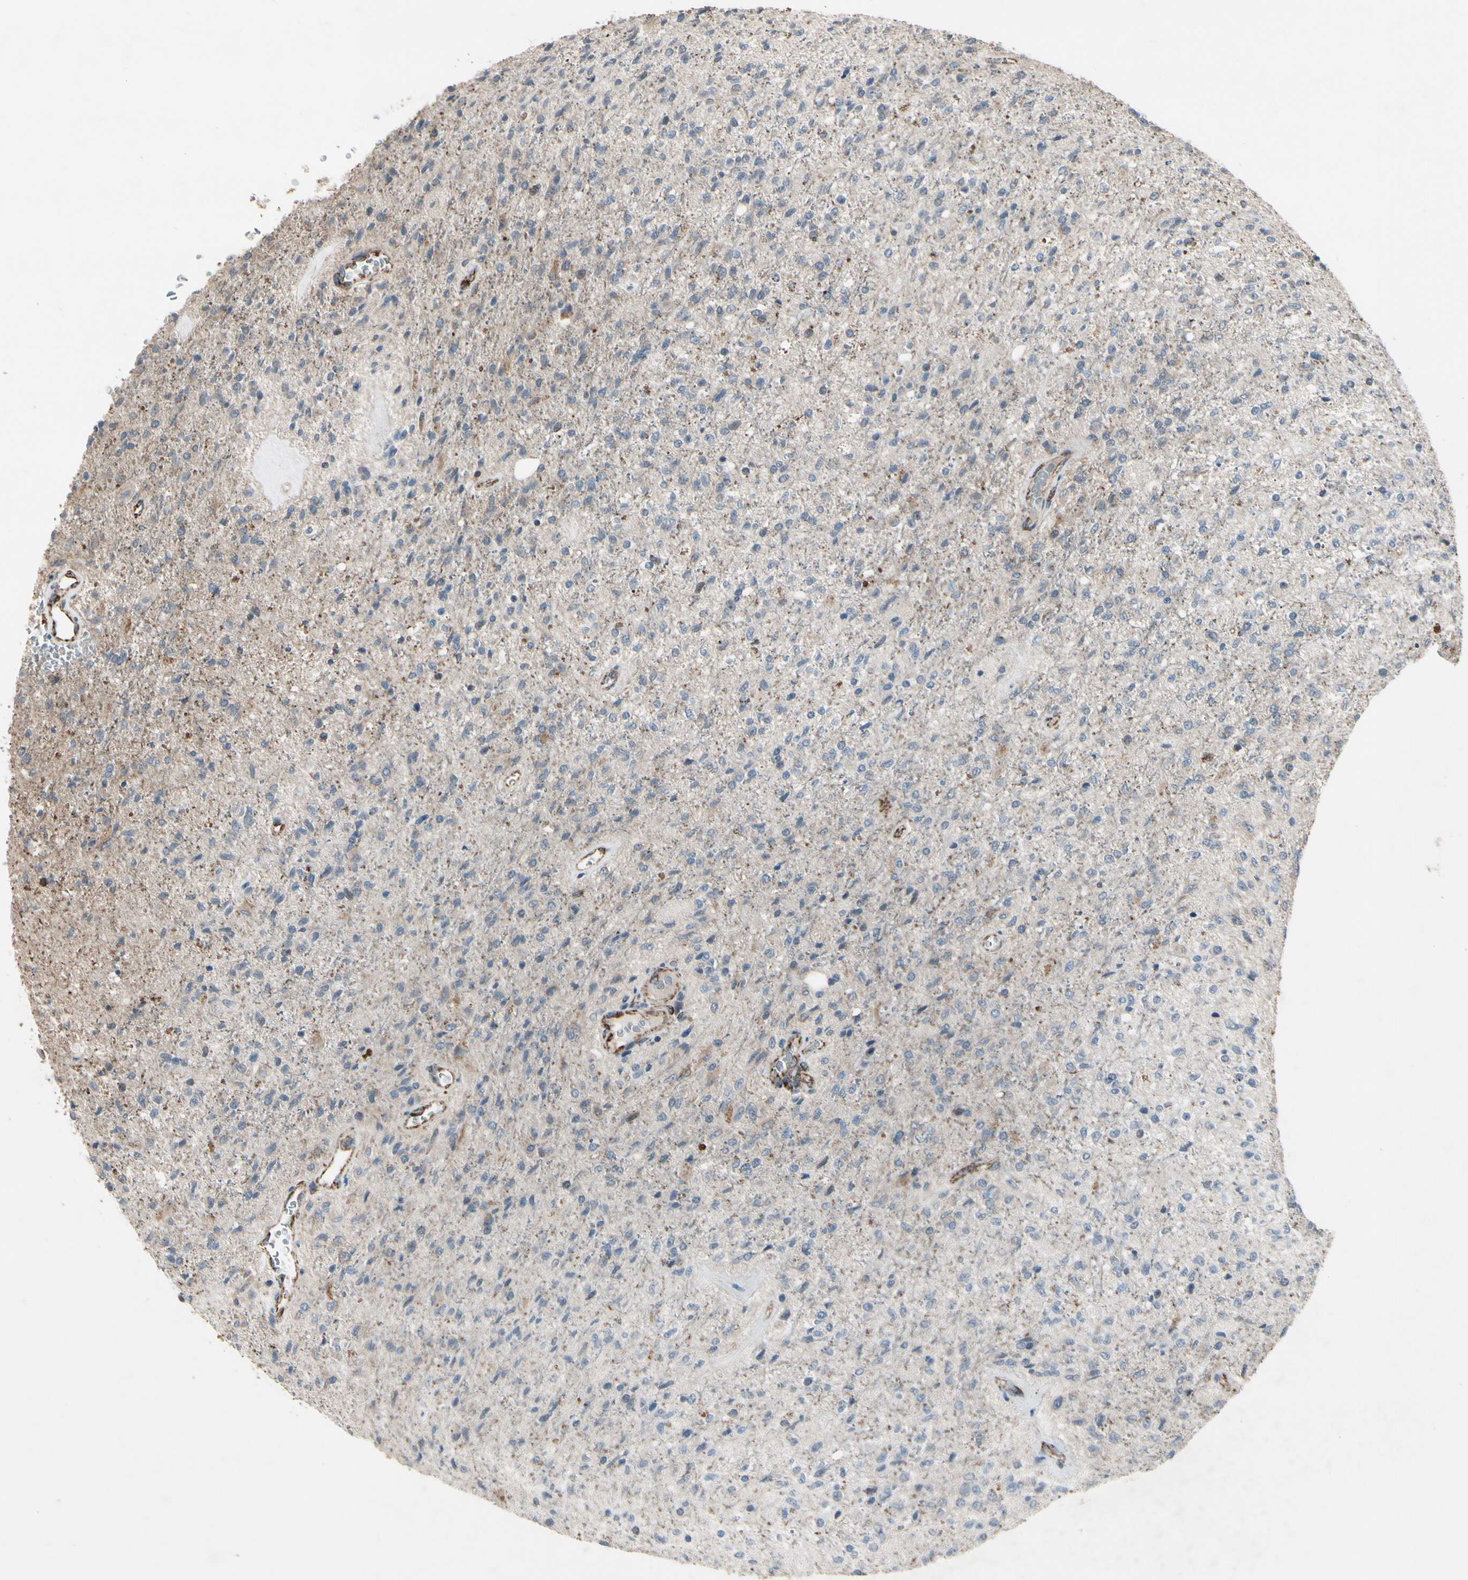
{"staining": {"intensity": "weak", "quantity": ">75%", "location": "cytoplasmic/membranous"}, "tissue": "glioma", "cell_type": "Tumor cells", "image_type": "cancer", "snomed": [{"axis": "morphology", "description": "Normal tissue, NOS"}, {"axis": "morphology", "description": "Glioma, malignant, High grade"}, {"axis": "topography", "description": "Cerebral cortex"}], "caption": "This photomicrograph shows glioma stained with immunohistochemistry (IHC) to label a protein in brown. The cytoplasmic/membranous of tumor cells show weak positivity for the protein. Nuclei are counter-stained blue.", "gene": "CPT1A", "patient": {"sex": "male", "age": 77}}